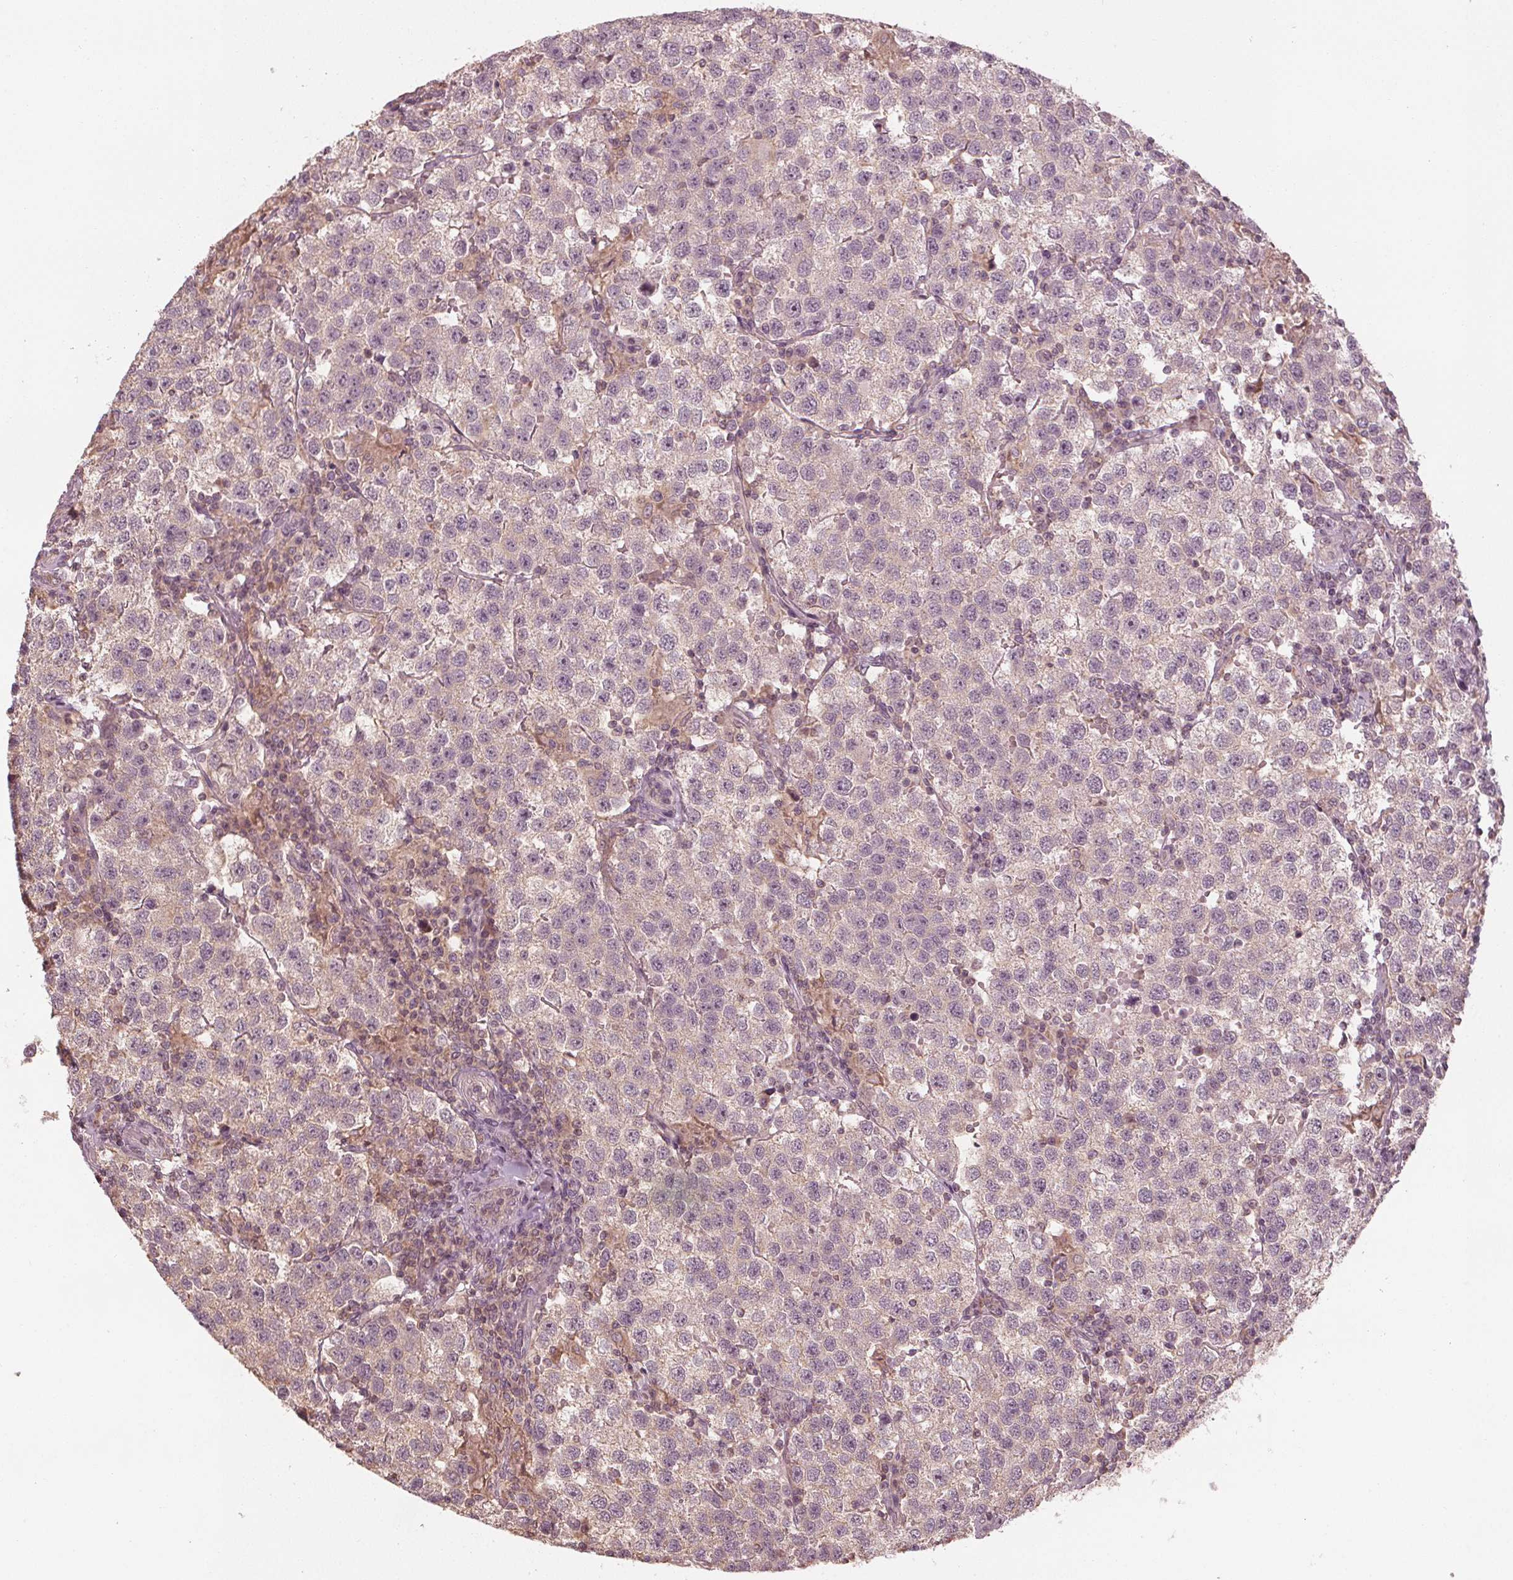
{"staining": {"intensity": "weak", "quantity": "25%-75%", "location": "cytoplasmic/membranous"}, "tissue": "testis cancer", "cell_type": "Tumor cells", "image_type": "cancer", "snomed": [{"axis": "morphology", "description": "Seminoma, NOS"}, {"axis": "topography", "description": "Testis"}], "caption": "Human seminoma (testis) stained for a protein (brown) displays weak cytoplasmic/membranous positive expression in approximately 25%-75% of tumor cells.", "gene": "GNB2", "patient": {"sex": "male", "age": 37}}